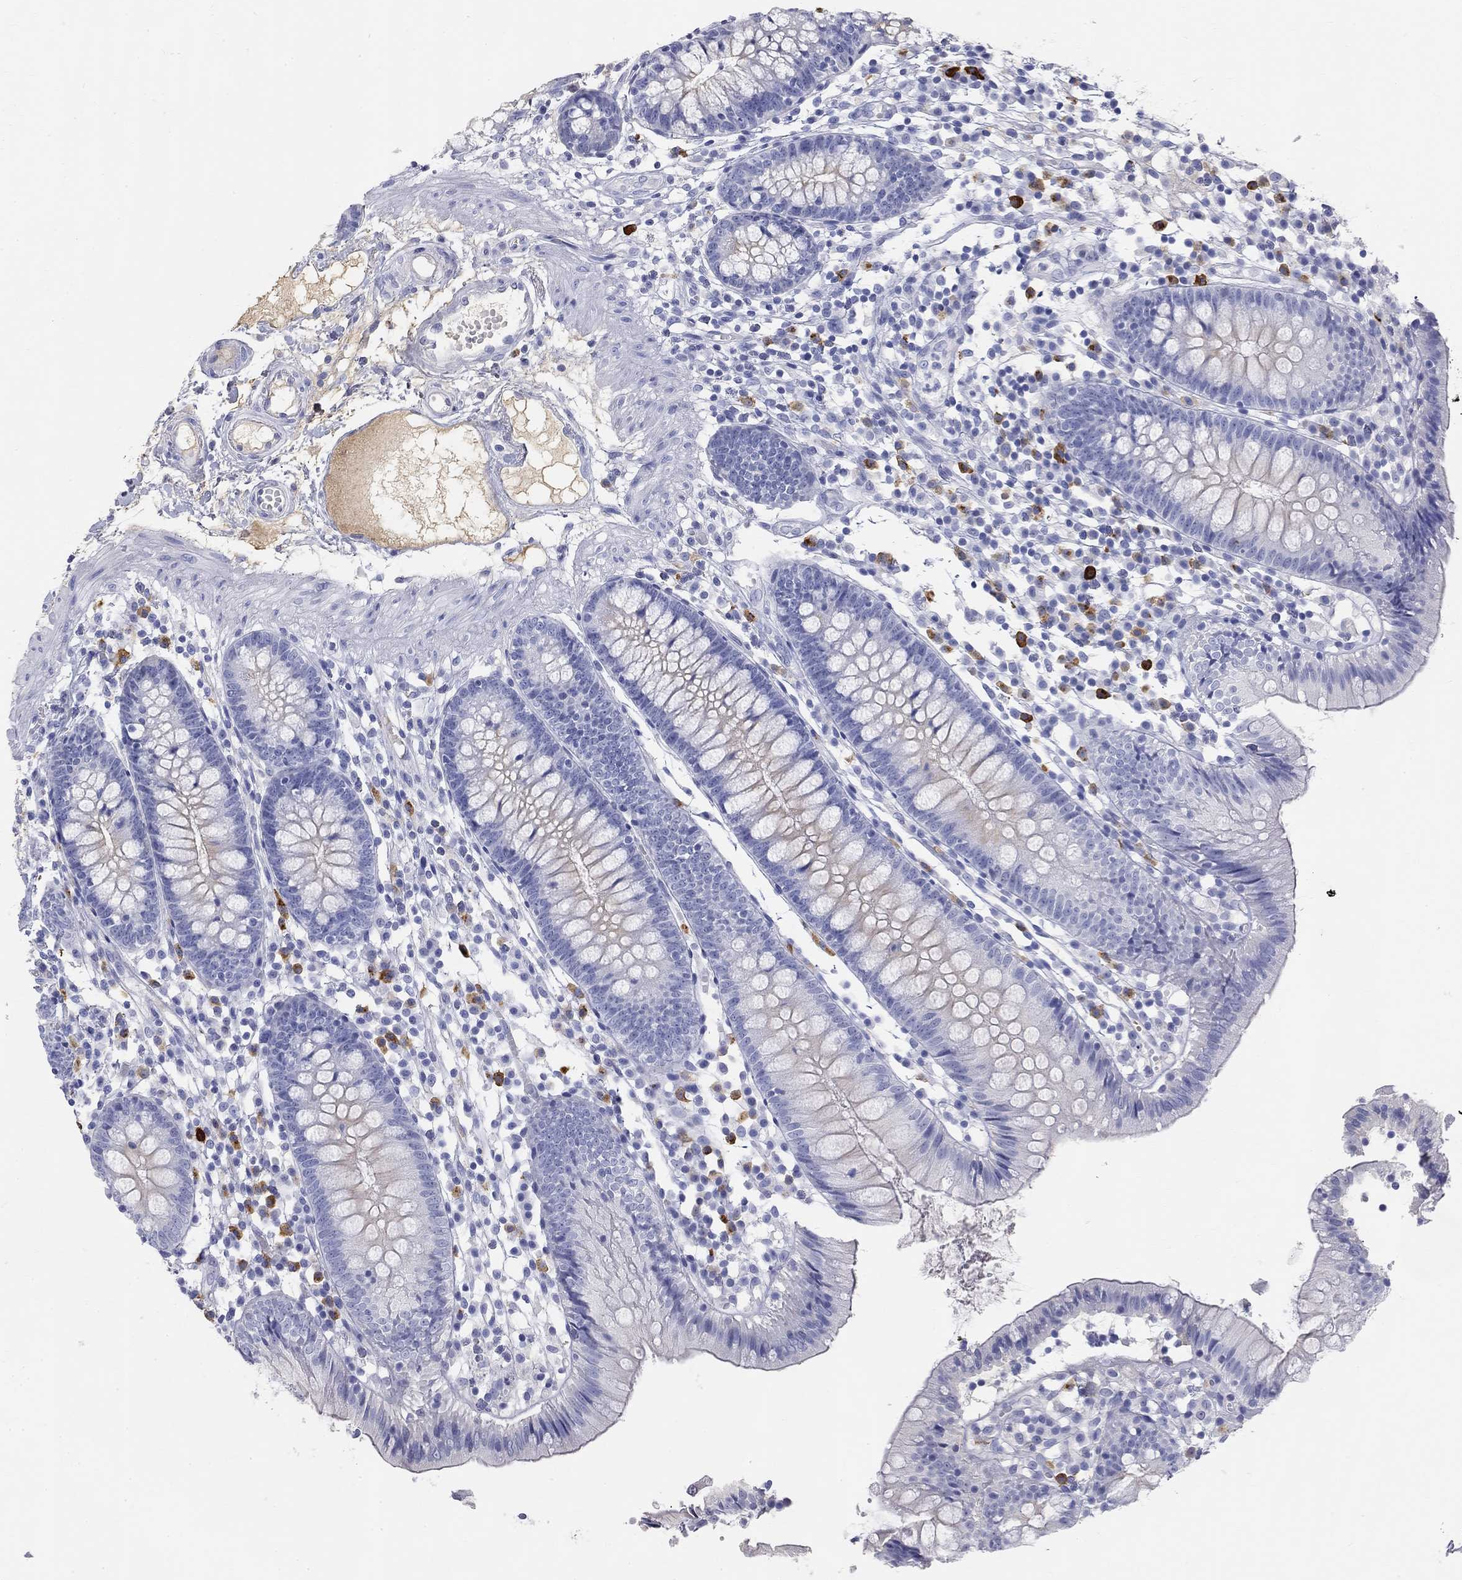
{"staining": {"intensity": "negative", "quantity": "none", "location": "none"}, "tissue": "colon", "cell_type": "Endothelial cells", "image_type": "normal", "snomed": [{"axis": "morphology", "description": "Normal tissue, NOS"}, {"axis": "topography", "description": "Rectum"}], "caption": "A high-resolution image shows immunohistochemistry (IHC) staining of unremarkable colon, which shows no significant staining in endothelial cells. The staining was performed using DAB to visualize the protein expression in brown, while the nuclei were stained in blue with hematoxylin (Magnification: 20x).", "gene": "PHOX2B", "patient": {"sex": "male", "age": 70}}